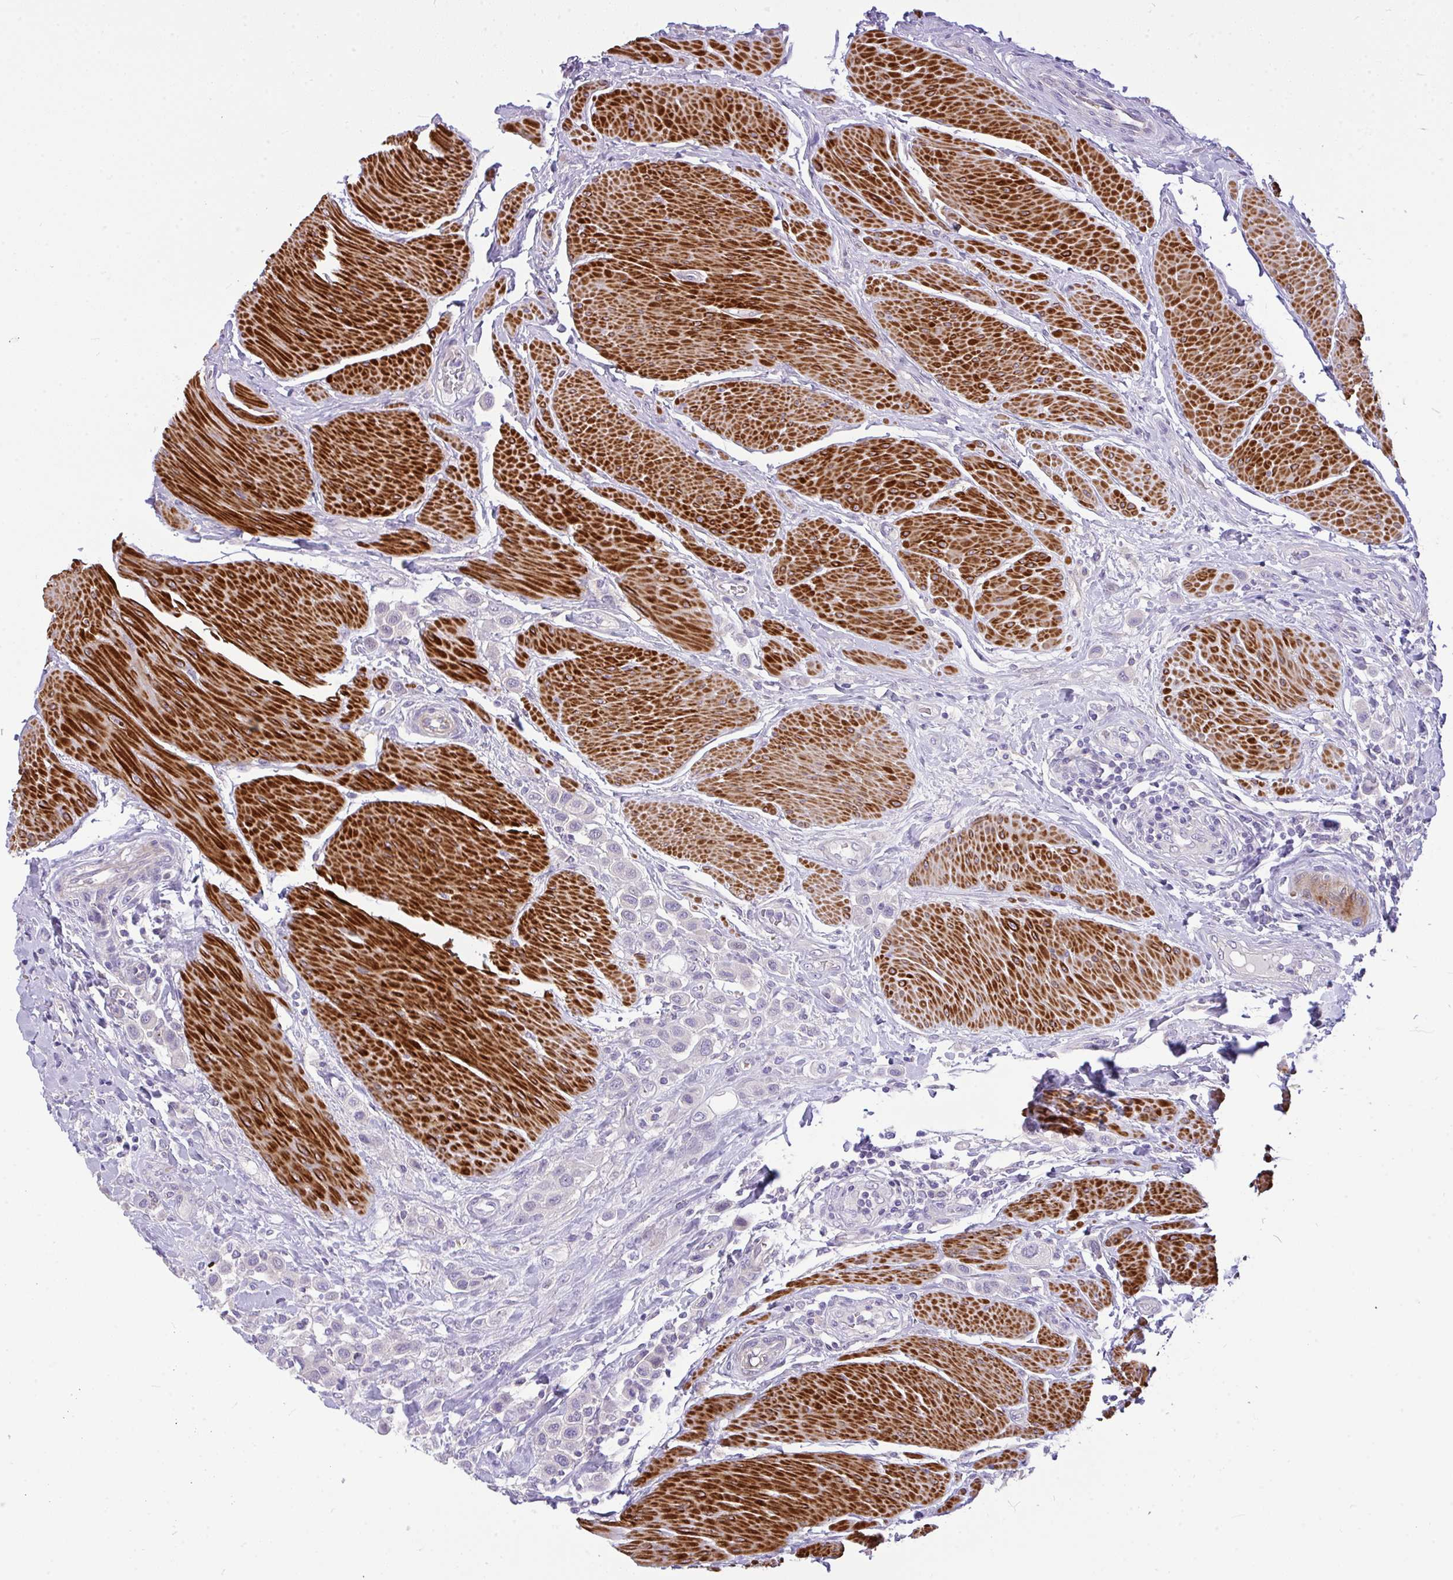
{"staining": {"intensity": "negative", "quantity": "none", "location": "none"}, "tissue": "urothelial cancer", "cell_type": "Tumor cells", "image_type": "cancer", "snomed": [{"axis": "morphology", "description": "Urothelial carcinoma, High grade"}, {"axis": "topography", "description": "Urinary bladder"}], "caption": "IHC of human urothelial cancer exhibits no expression in tumor cells. The staining was performed using DAB to visualize the protein expression in brown, while the nuclei were stained in blue with hematoxylin (Magnification: 20x).", "gene": "MOCS1", "patient": {"sex": "male", "age": 50}}